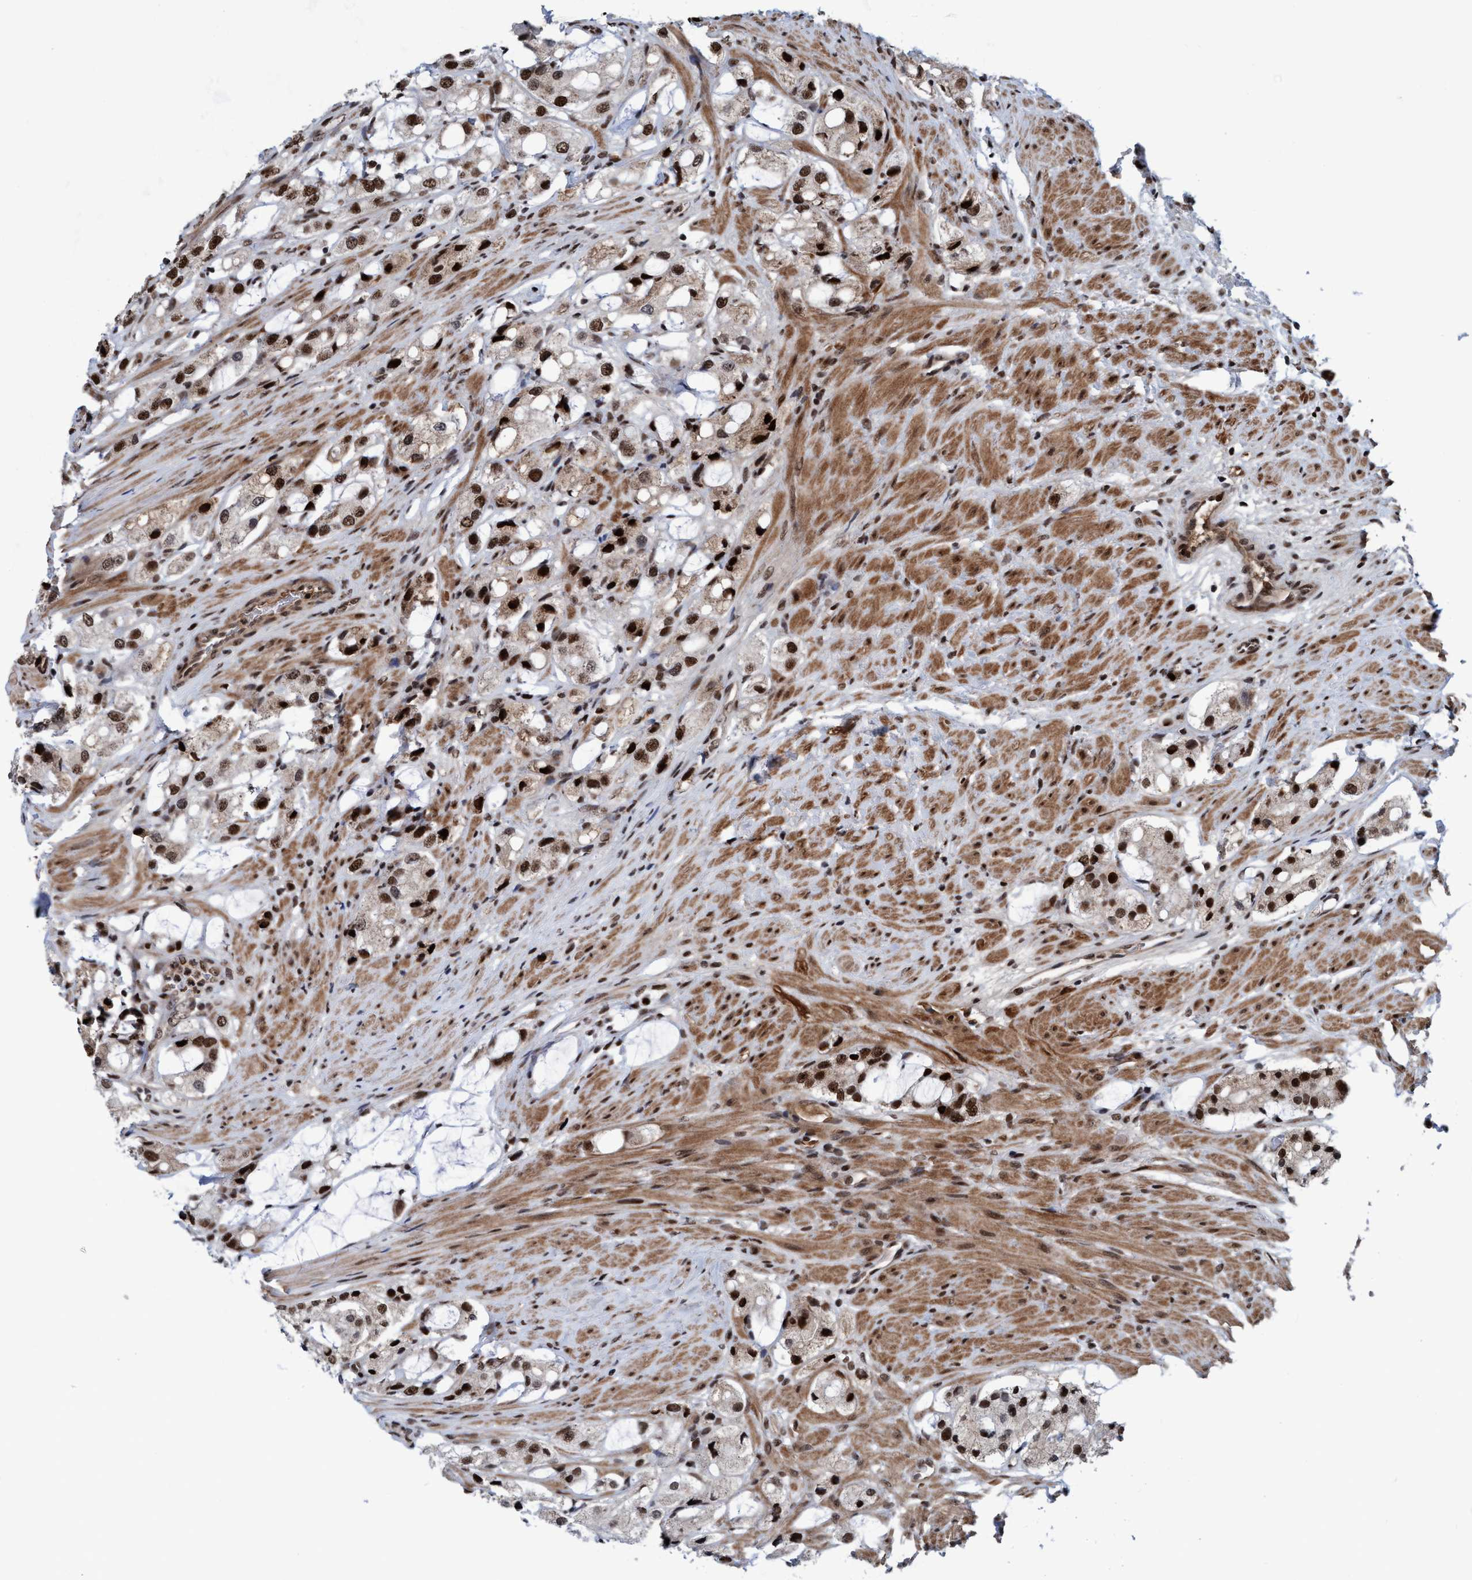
{"staining": {"intensity": "strong", "quantity": "25%-75%", "location": "nuclear"}, "tissue": "prostate cancer", "cell_type": "Tumor cells", "image_type": "cancer", "snomed": [{"axis": "morphology", "description": "Adenocarcinoma, High grade"}, {"axis": "topography", "description": "Prostate"}], "caption": "Brown immunohistochemical staining in human prostate adenocarcinoma (high-grade) demonstrates strong nuclear staining in about 25%-75% of tumor cells.", "gene": "TOPBP1", "patient": {"sex": "male", "age": 65}}